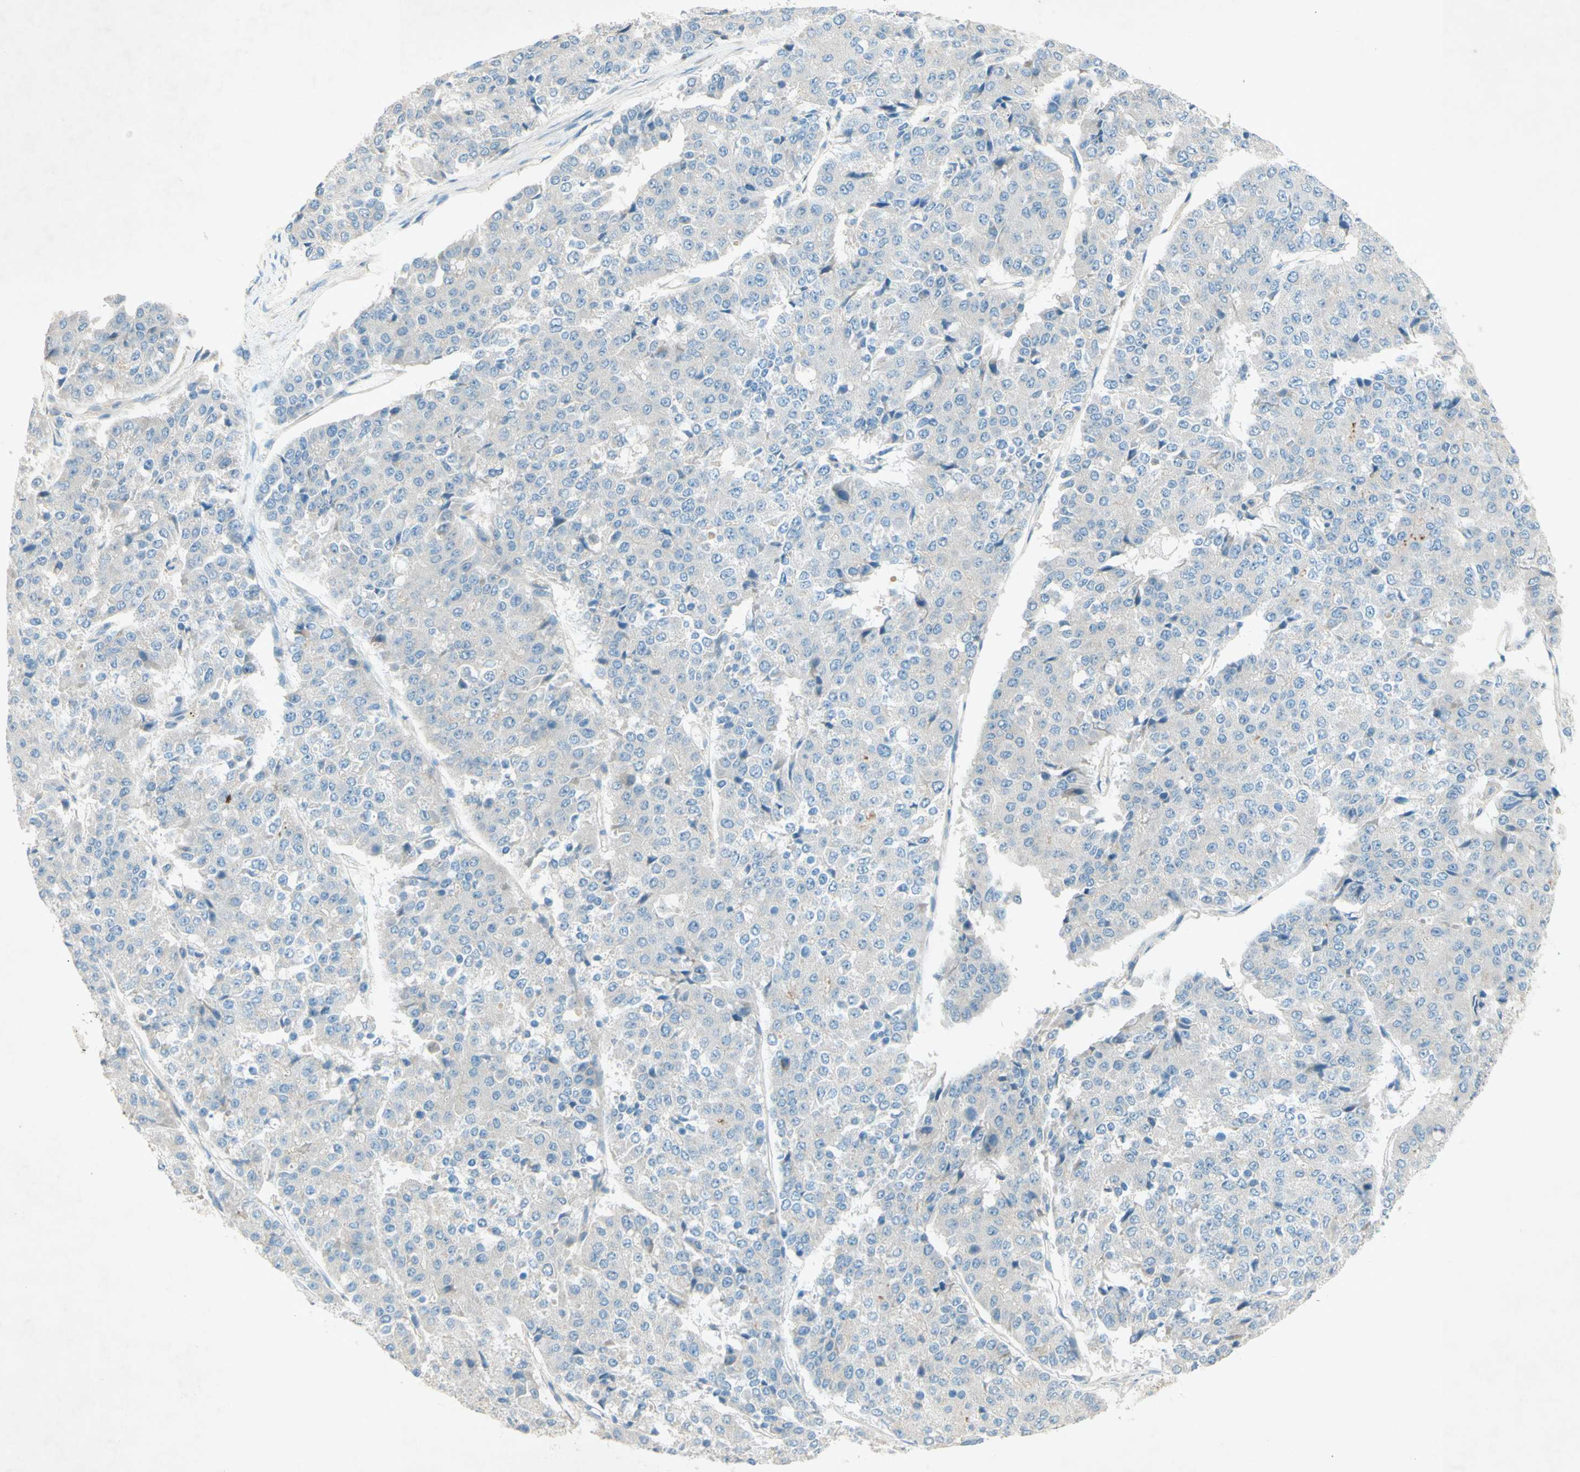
{"staining": {"intensity": "negative", "quantity": "none", "location": "none"}, "tissue": "pancreatic cancer", "cell_type": "Tumor cells", "image_type": "cancer", "snomed": [{"axis": "morphology", "description": "Adenocarcinoma, NOS"}, {"axis": "topography", "description": "Pancreas"}], "caption": "Immunohistochemistry photomicrograph of pancreatic cancer (adenocarcinoma) stained for a protein (brown), which exhibits no staining in tumor cells. Brightfield microscopy of immunohistochemistry stained with DAB (brown) and hematoxylin (blue), captured at high magnification.", "gene": "IL2", "patient": {"sex": "male", "age": 50}}